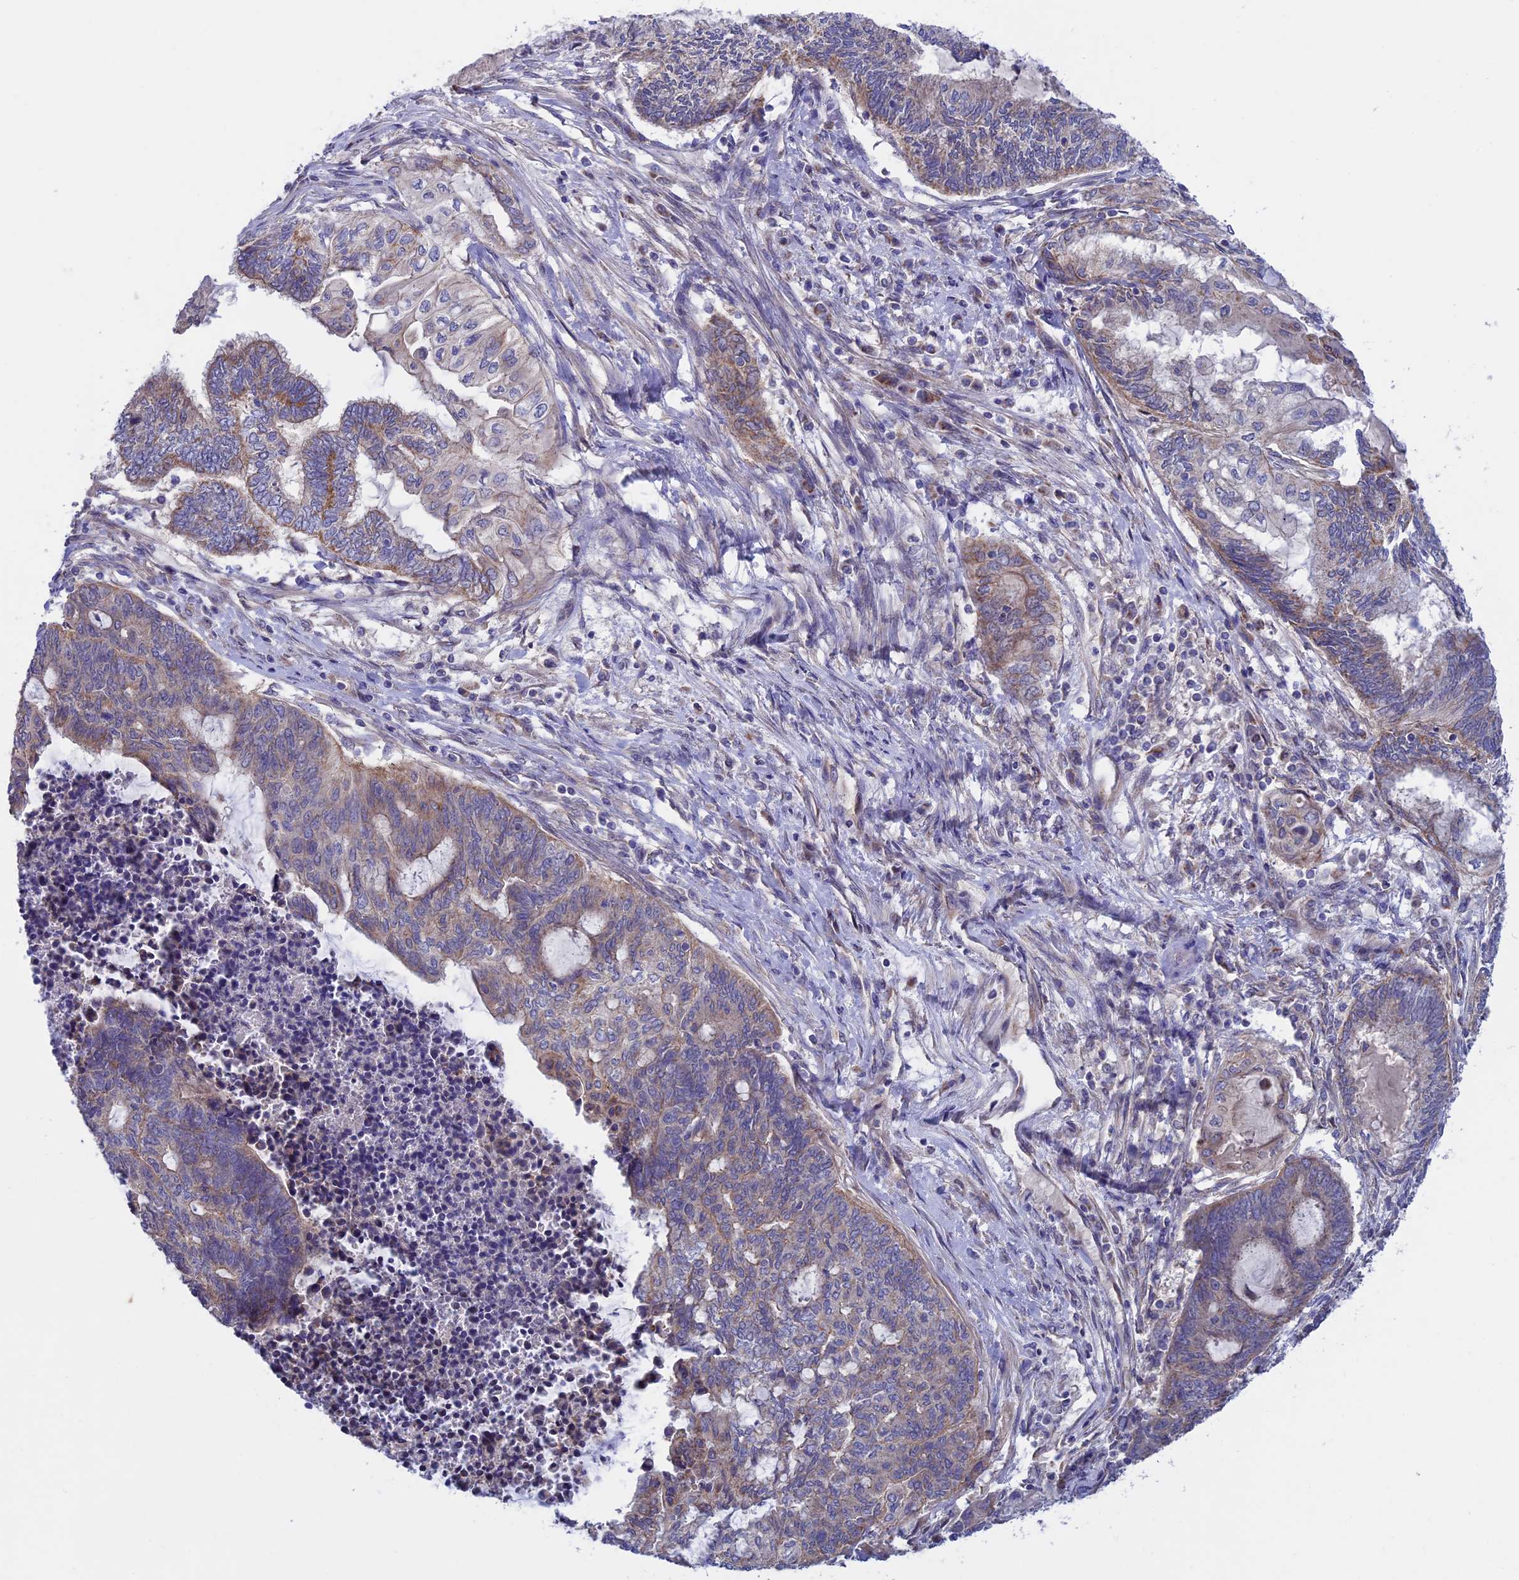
{"staining": {"intensity": "weak", "quantity": "<25%", "location": "cytoplasmic/membranous"}, "tissue": "endometrial cancer", "cell_type": "Tumor cells", "image_type": "cancer", "snomed": [{"axis": "morphology", "description": "Adenocarcinoma, NOS"}, {"axis": "topography", "description": "Uterus"}, {"axis": "topography", "description": "Endometrium"}], "caption": "Immunohistochemistry micrograph of human endometrial cancer stained for a protein (brown), which reveals no positivity in tumor cells. Nuclei are stained in blue.", "gene": "ETFDH", "patient": {"sex": "female", "age": 70}}